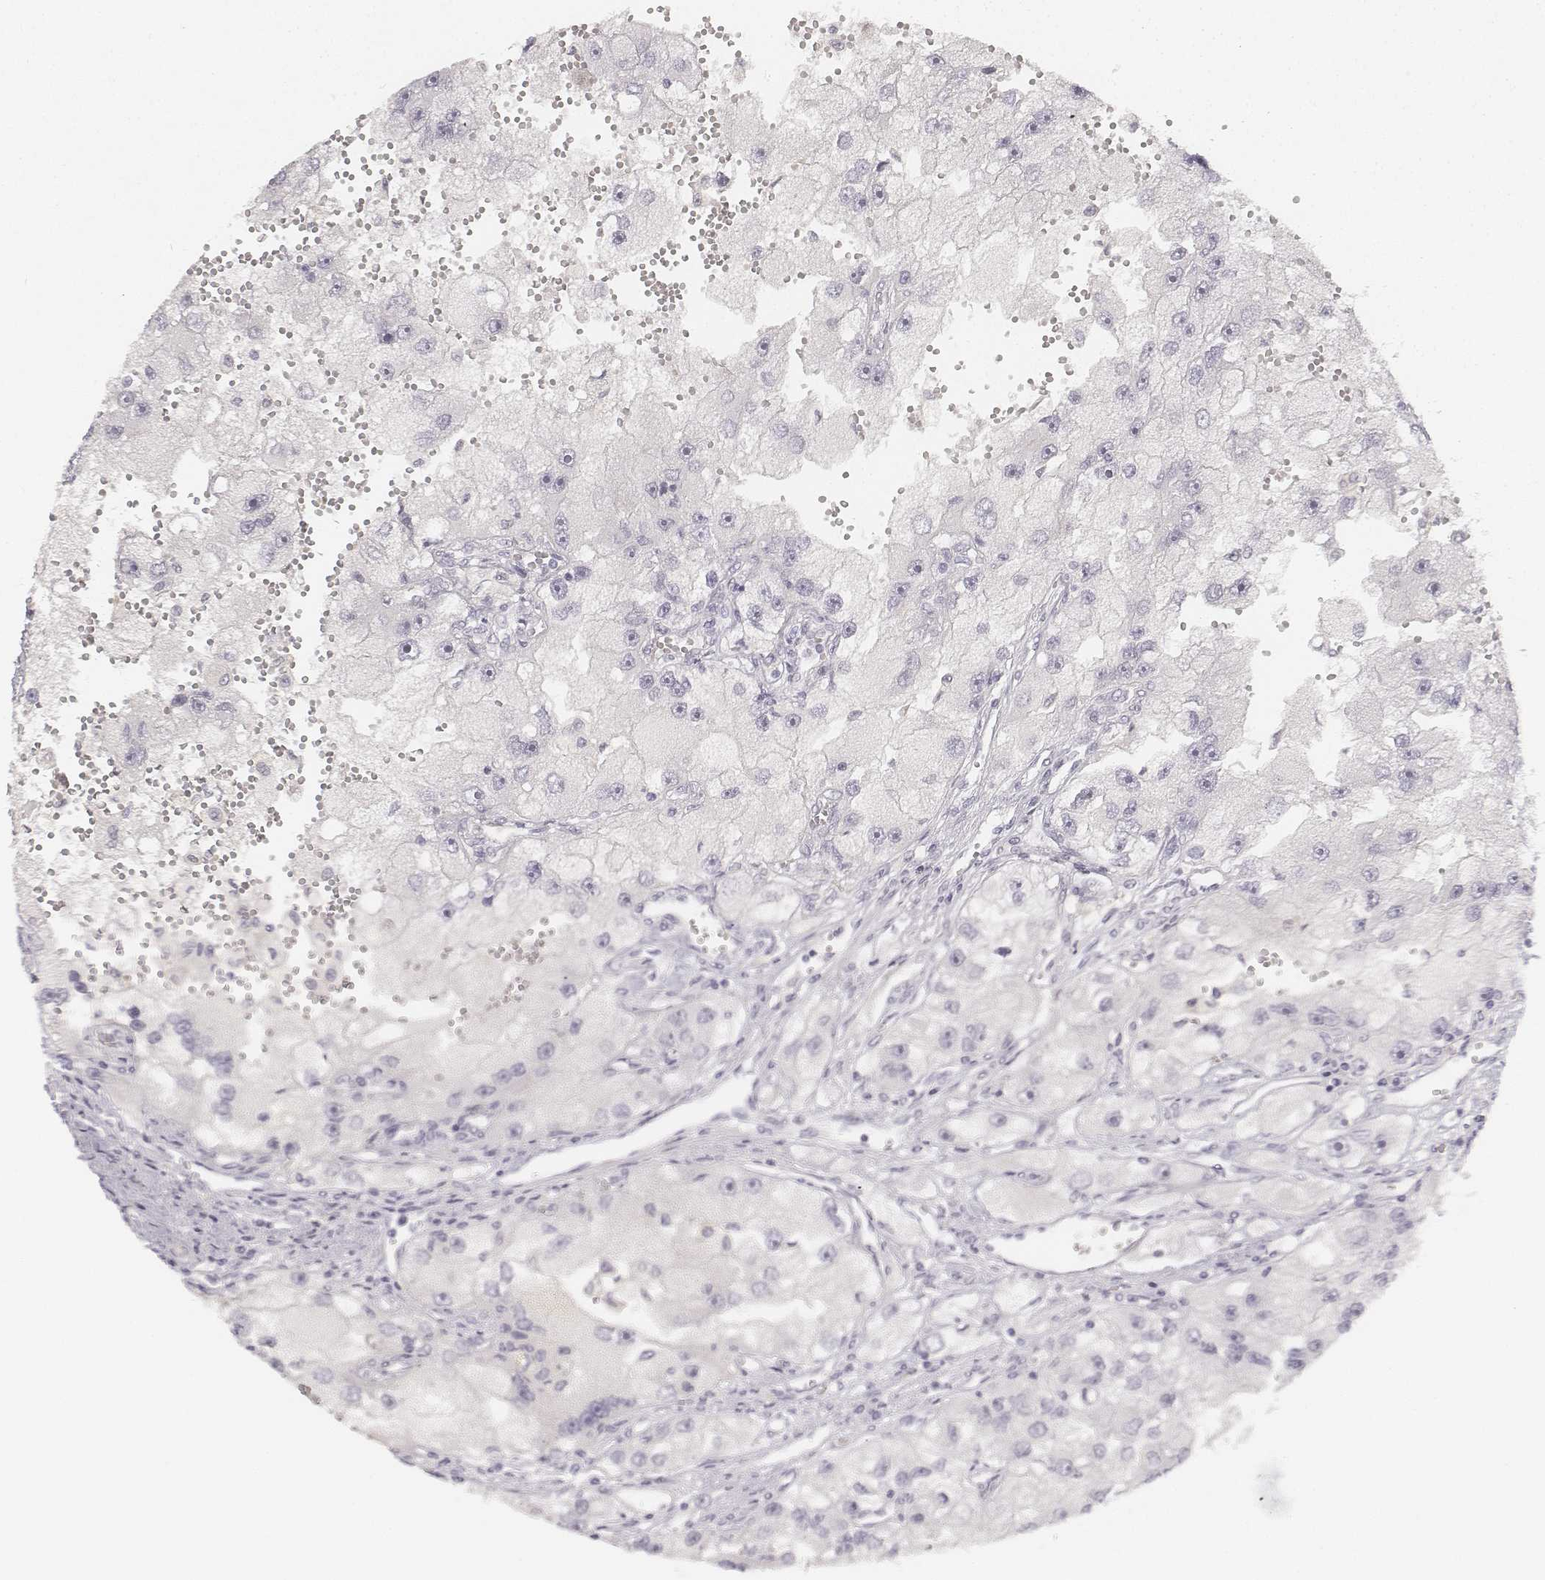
{"staining": {"intensity": "negative", "quantity": "none", "location": "none"}, "tissue": "renal cancer", "cell_type": "Tumor cells", "image_type": "cancer", "snomed": [{"axis": "morphology", "description": "Adenocarcinoma, NOS"}, {"axis": "topography", "description": "Kidney"}], "caption": "The immunohistochemistry photomicrograph has no significant positivity in tumor cells of renal adenocarcinoma tissue.", "gene": "DSG4", "patient": {"sex": "male", "age": 63}}